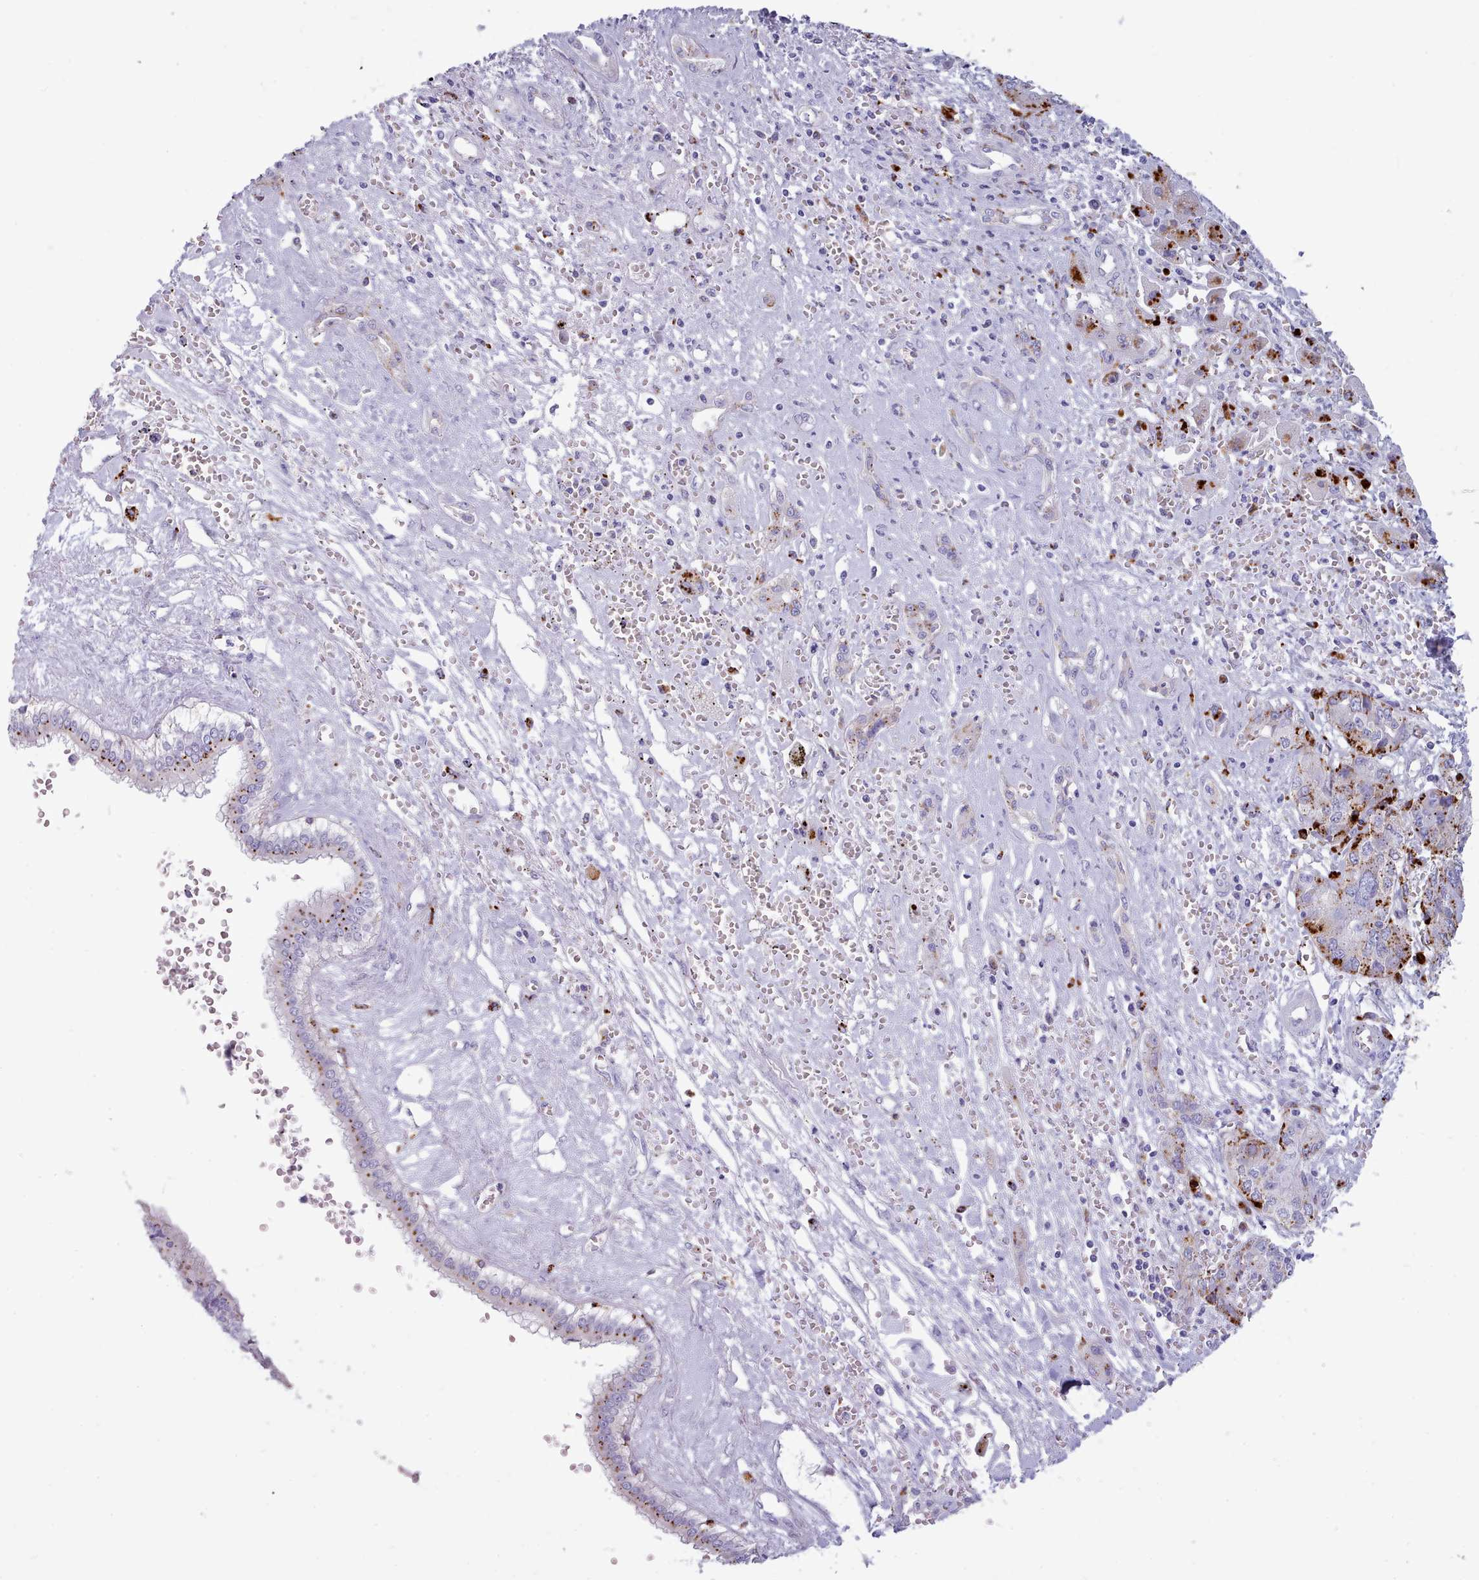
{"staining": {"intensity": "strong", "quantity": "25%-75%", "location": "cytoplasmic/membranous"}, "tissue": "liver cancer", "cell_type": "Tumor cells", "image_type": "cancer", "snomed": [{"axis": "morphology", "description": "Cholangiocarcinoma"}, {"axis": "topography", "description": "Liver"}], "caption": "Approximately 25%-75% of tumor cells in liver cholangiocarcinoma demonstrate strong cytoplasmic/membranous protein positivity as visualized by brown immunohistochemical staining.", "gene": "GAA", "patient": {"sex": "male", "age": 67}}